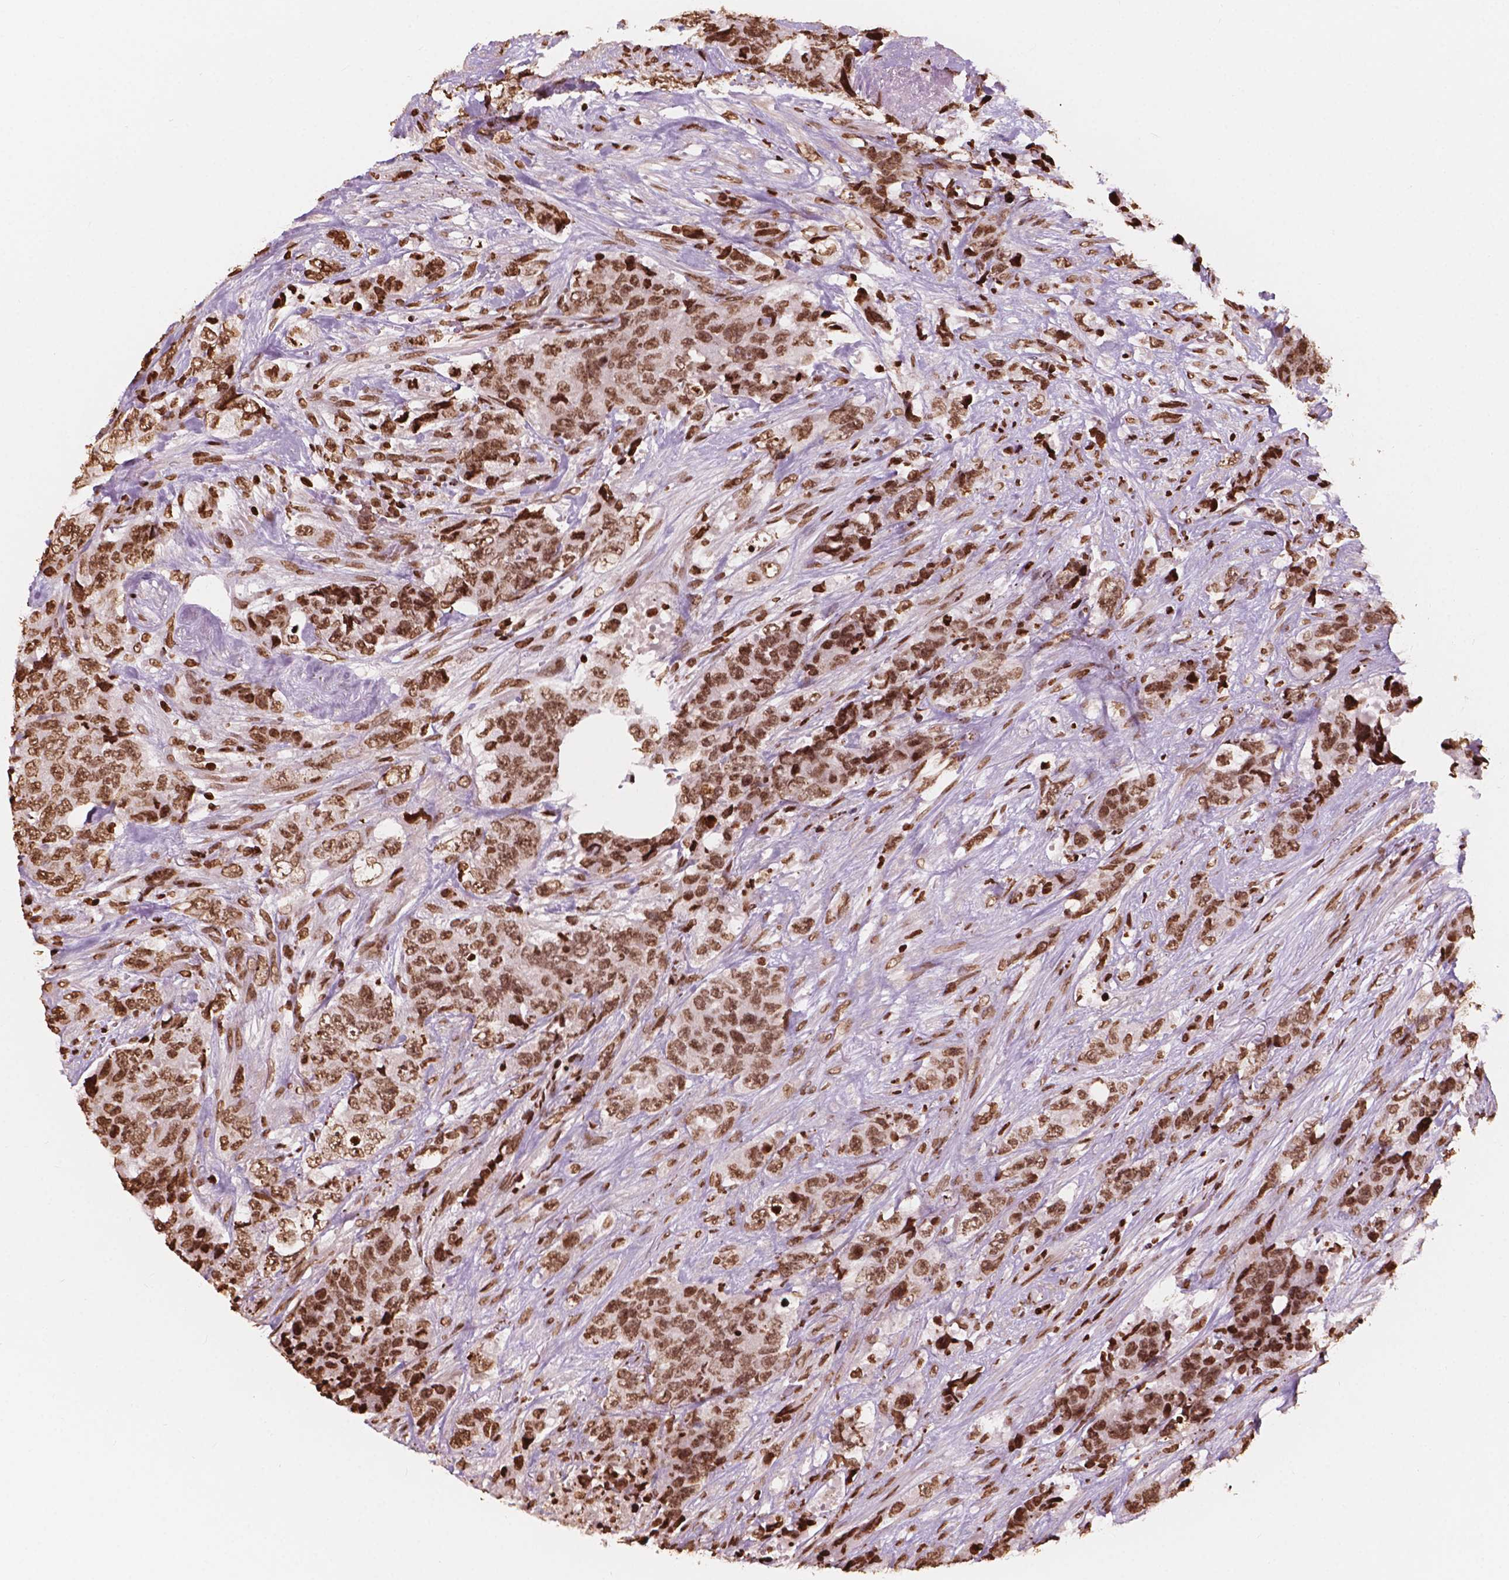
{"staining": {"intensity": "moderate", "quantity": ">75%", "location": "nuclear"}, "tissue": "urothelial cancer", "cell_type": "Tumor cells", "image_type": "cancer", "snomed": [{"axis": "morphology", "description": "Urothelial carcinoma, High grade"}, {"axis": "topography", "description": "Urinary bladder"}], "caption": "An image of urothelial cancer stained for a protein displays moderate nuclear brown staining in tumor cells.", "gene": "H3C7", "patient": {"sex": "female", "age": 78}}